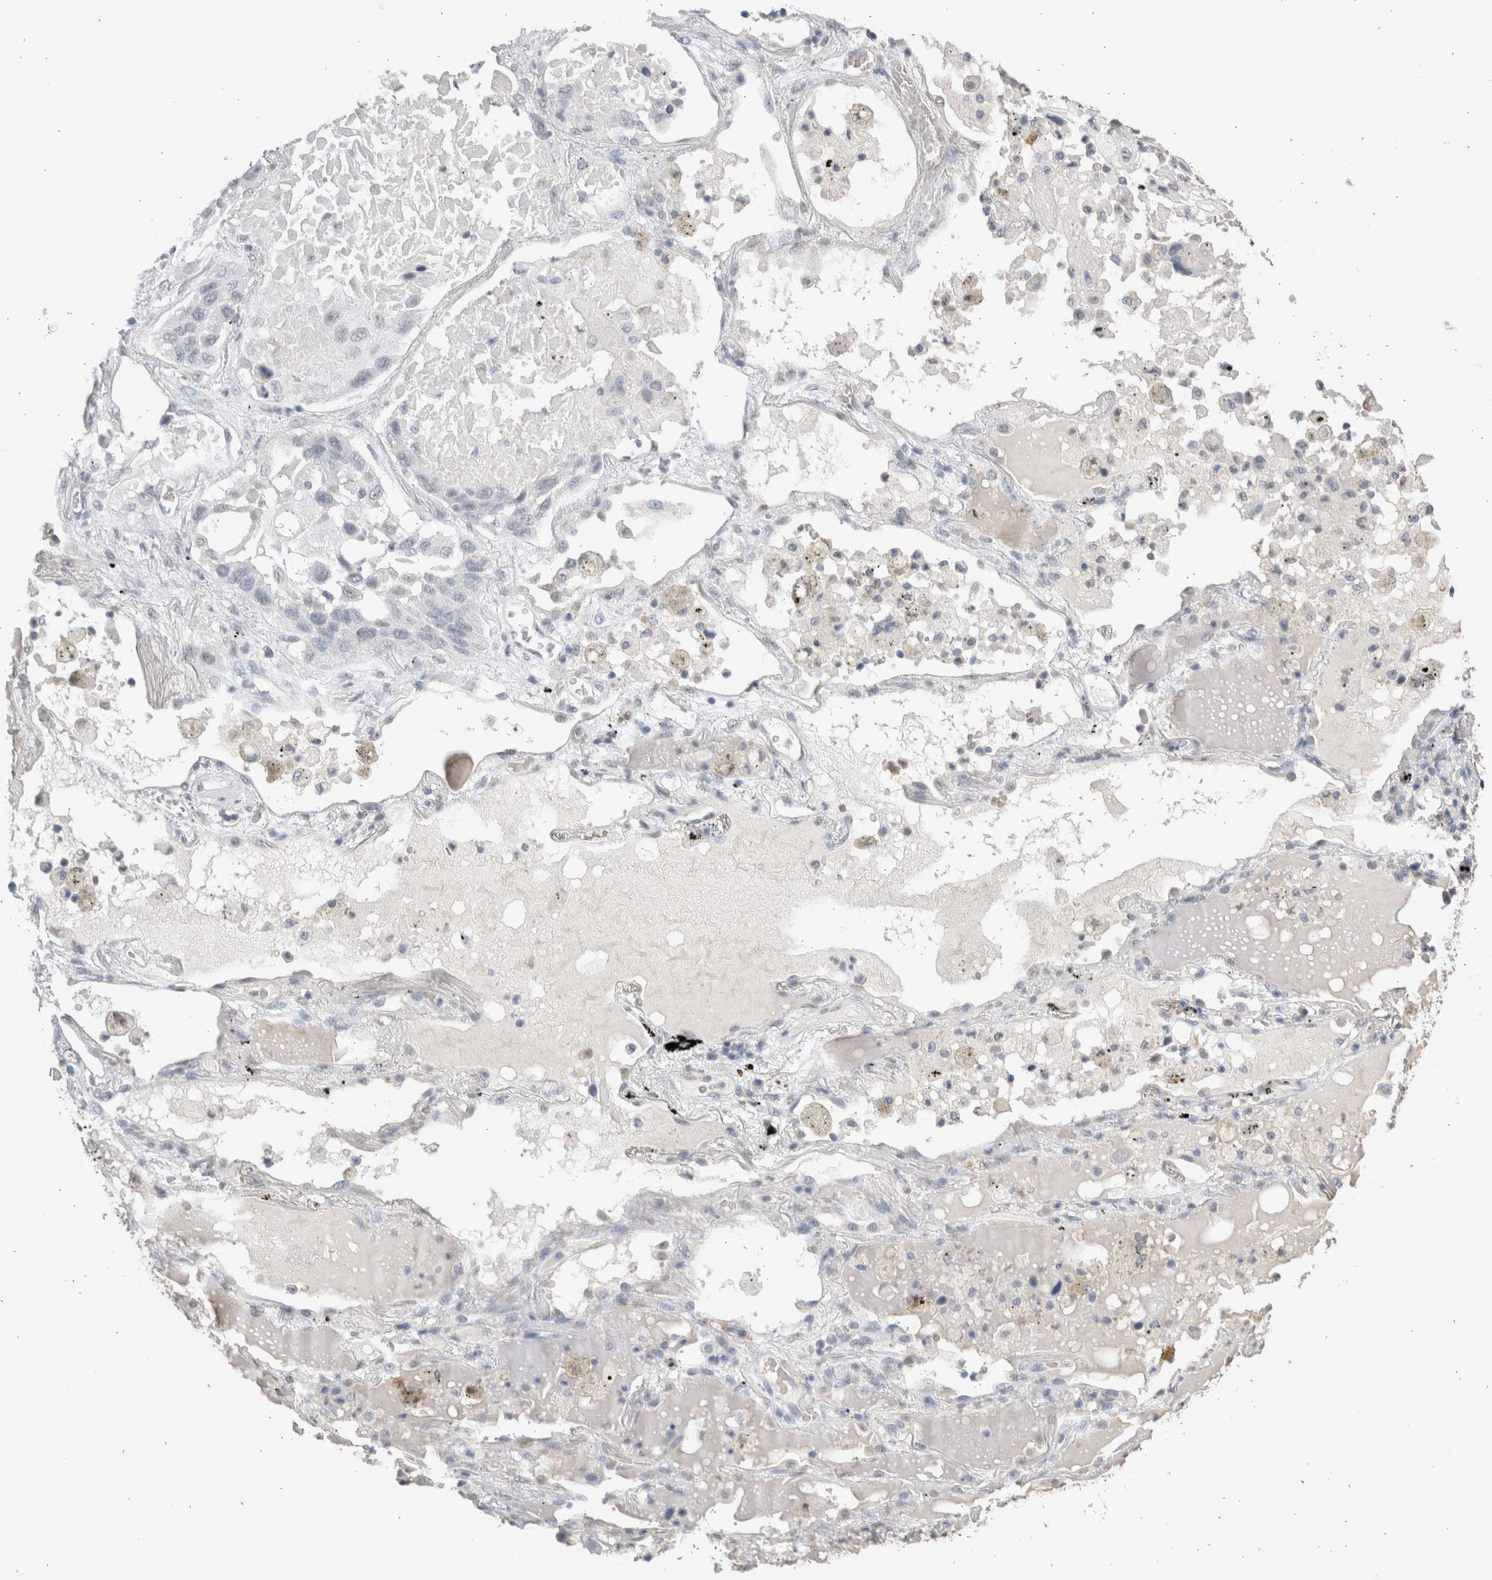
{"staining": {"intensity": "negative", "quantity": "none", "location": "none"}, "tissue": "lung cancer", "cell_type": "Tumor cells", "image_type": "cancer", "snomed": [{"axis": "morphology", "description": "Squamous cell carcinoma, NOS"}, {"axis": "topography", "description": "Lung"}], "caption": "The micrograph displays no significant expression in tumor cells of lung squamous cell carcinoma. (DAB IHC with hematoxylin counter stain).", "gene": "LGALS2", "patient": {"sex": "male", "age": 57}}